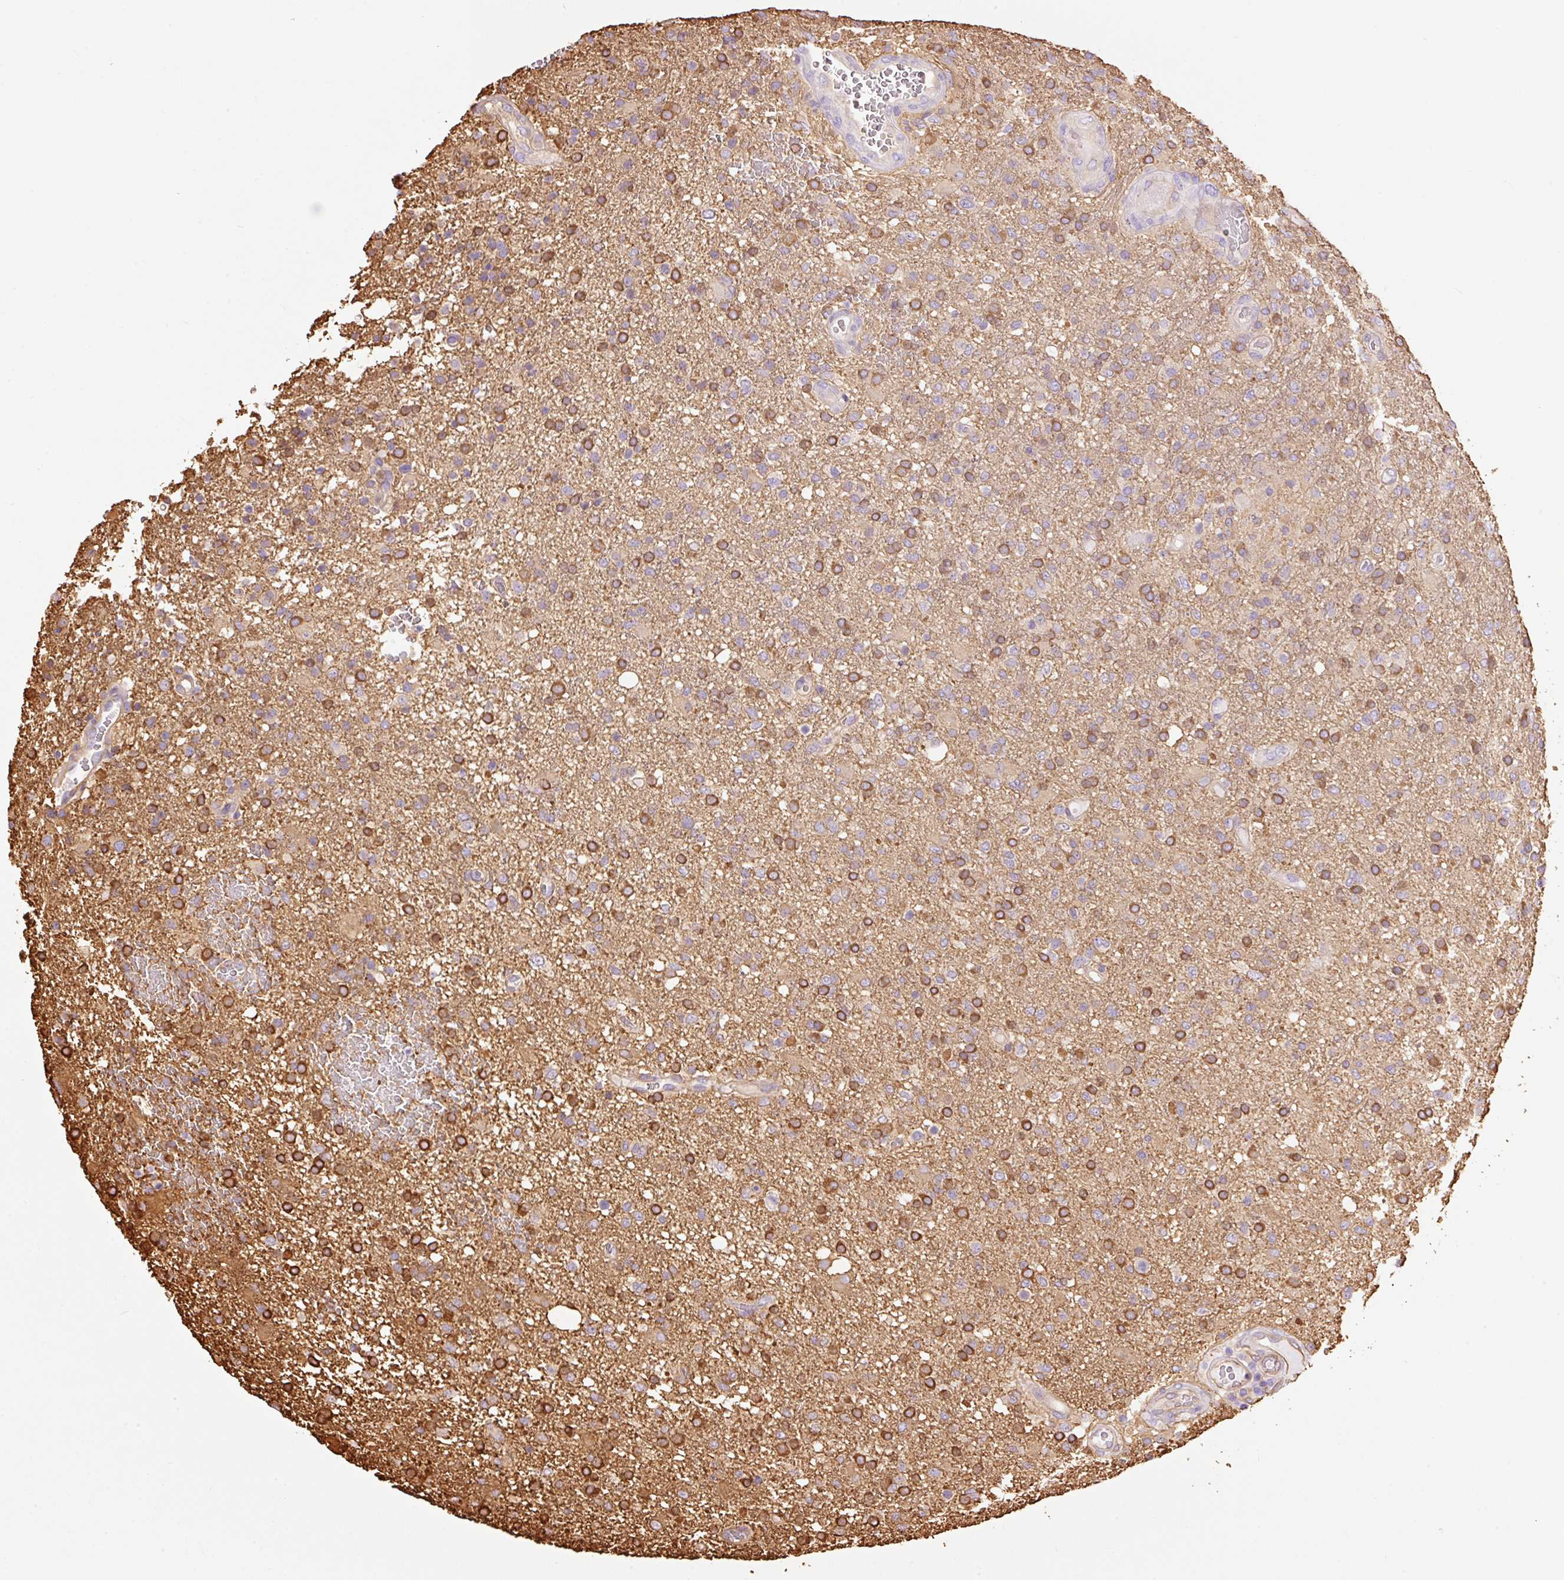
{"staining": {"intensity": "strong", "quantity": "25%-75%", "location": "cytoplasmic/membranous"}, "tissue": "glioma", "cell_type": "Tumor cells", "image_type": "cancer", "snomed": [{"axis": "morphology", "description": "Glioma, malignant, High grade"}, {"axis": "topography", "description": "Brain"}], "caption": "Glioma stained for a protein (brown) exhibits strong cytoplasmic/membranous positive staining in about 25%-75% of tumor cells.", "gene": "IL10RB", "patient": {"sex": "female", "age": 74}}